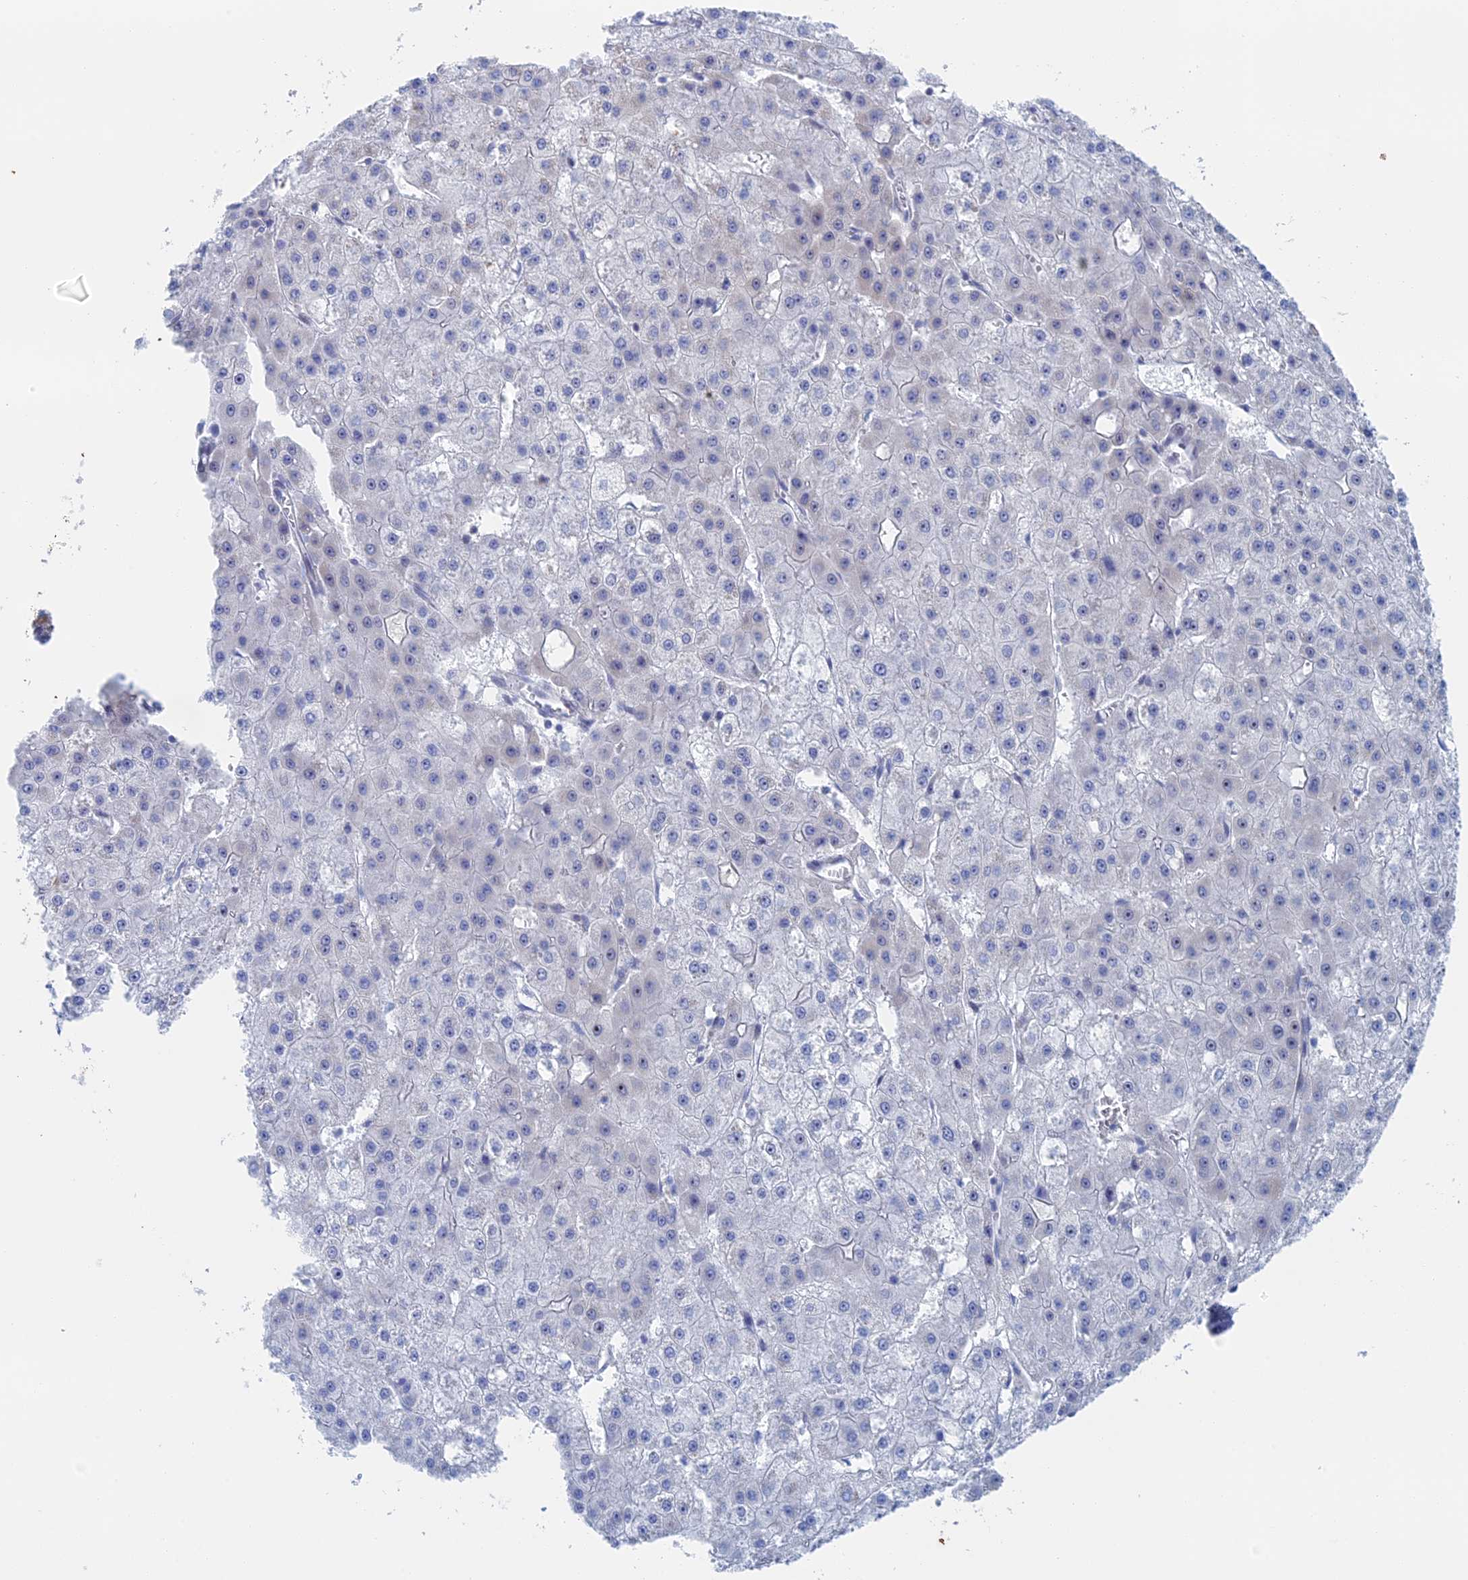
{"staining": {"intensity": "negative", "quantity": "none", "location": "none"}, "tissue": "liver cancer", "cell_type": "Tumor cells", "image_type": "cancer", "snomed": [{"axis": "morphology", "description": "Carcinoma, Hepatocellular, NOS"}, {"axis": "topography", "description": "Liver"}], "caption": "This image is of liver hepatocellular carcinoma stained with immunohistochemistry (IHC) to label a protein in brown with the nuclei are counter-stained blue. There is no staining in tumor cells.", "gene": "IL7", "patient": {"sex": "male", "age": 47}}